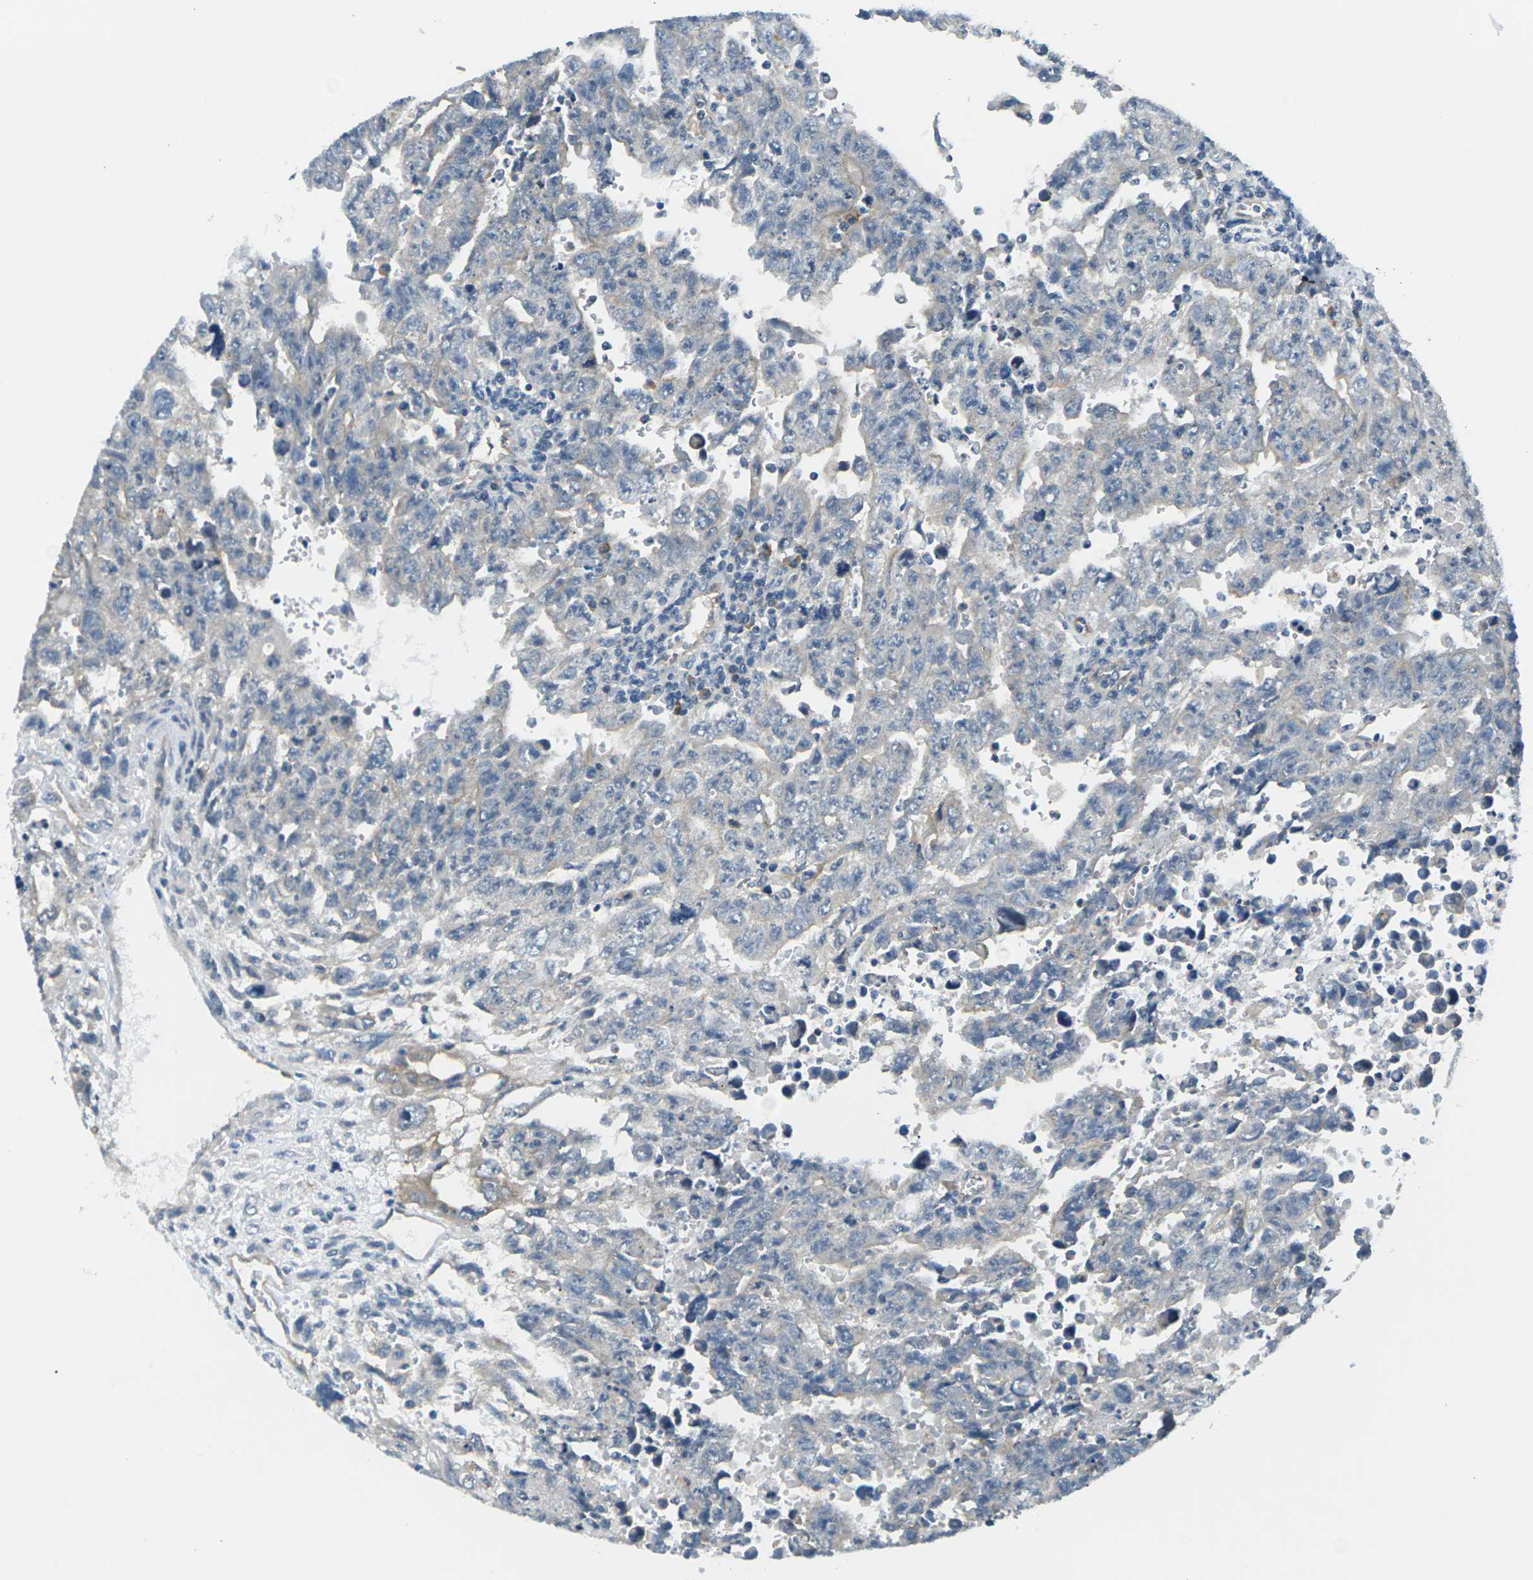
{"staining": {"intensity": "negative", "quantity": "none", "location": "none"}, "tissue": "testis cancer", "cell_type": "Tumor cells", "image_type": "cancer", "snomed": [{"axis": "morphology", "description": "Carcinoma, Embryonal, NOS"}, {"axis": "topography", "description": "Testis"}], "caption": "Tumor cells show no significant protein expression in testis cancer.", "gene": "SLC13A3", "patient": {"sex": "male", "age": 28}}